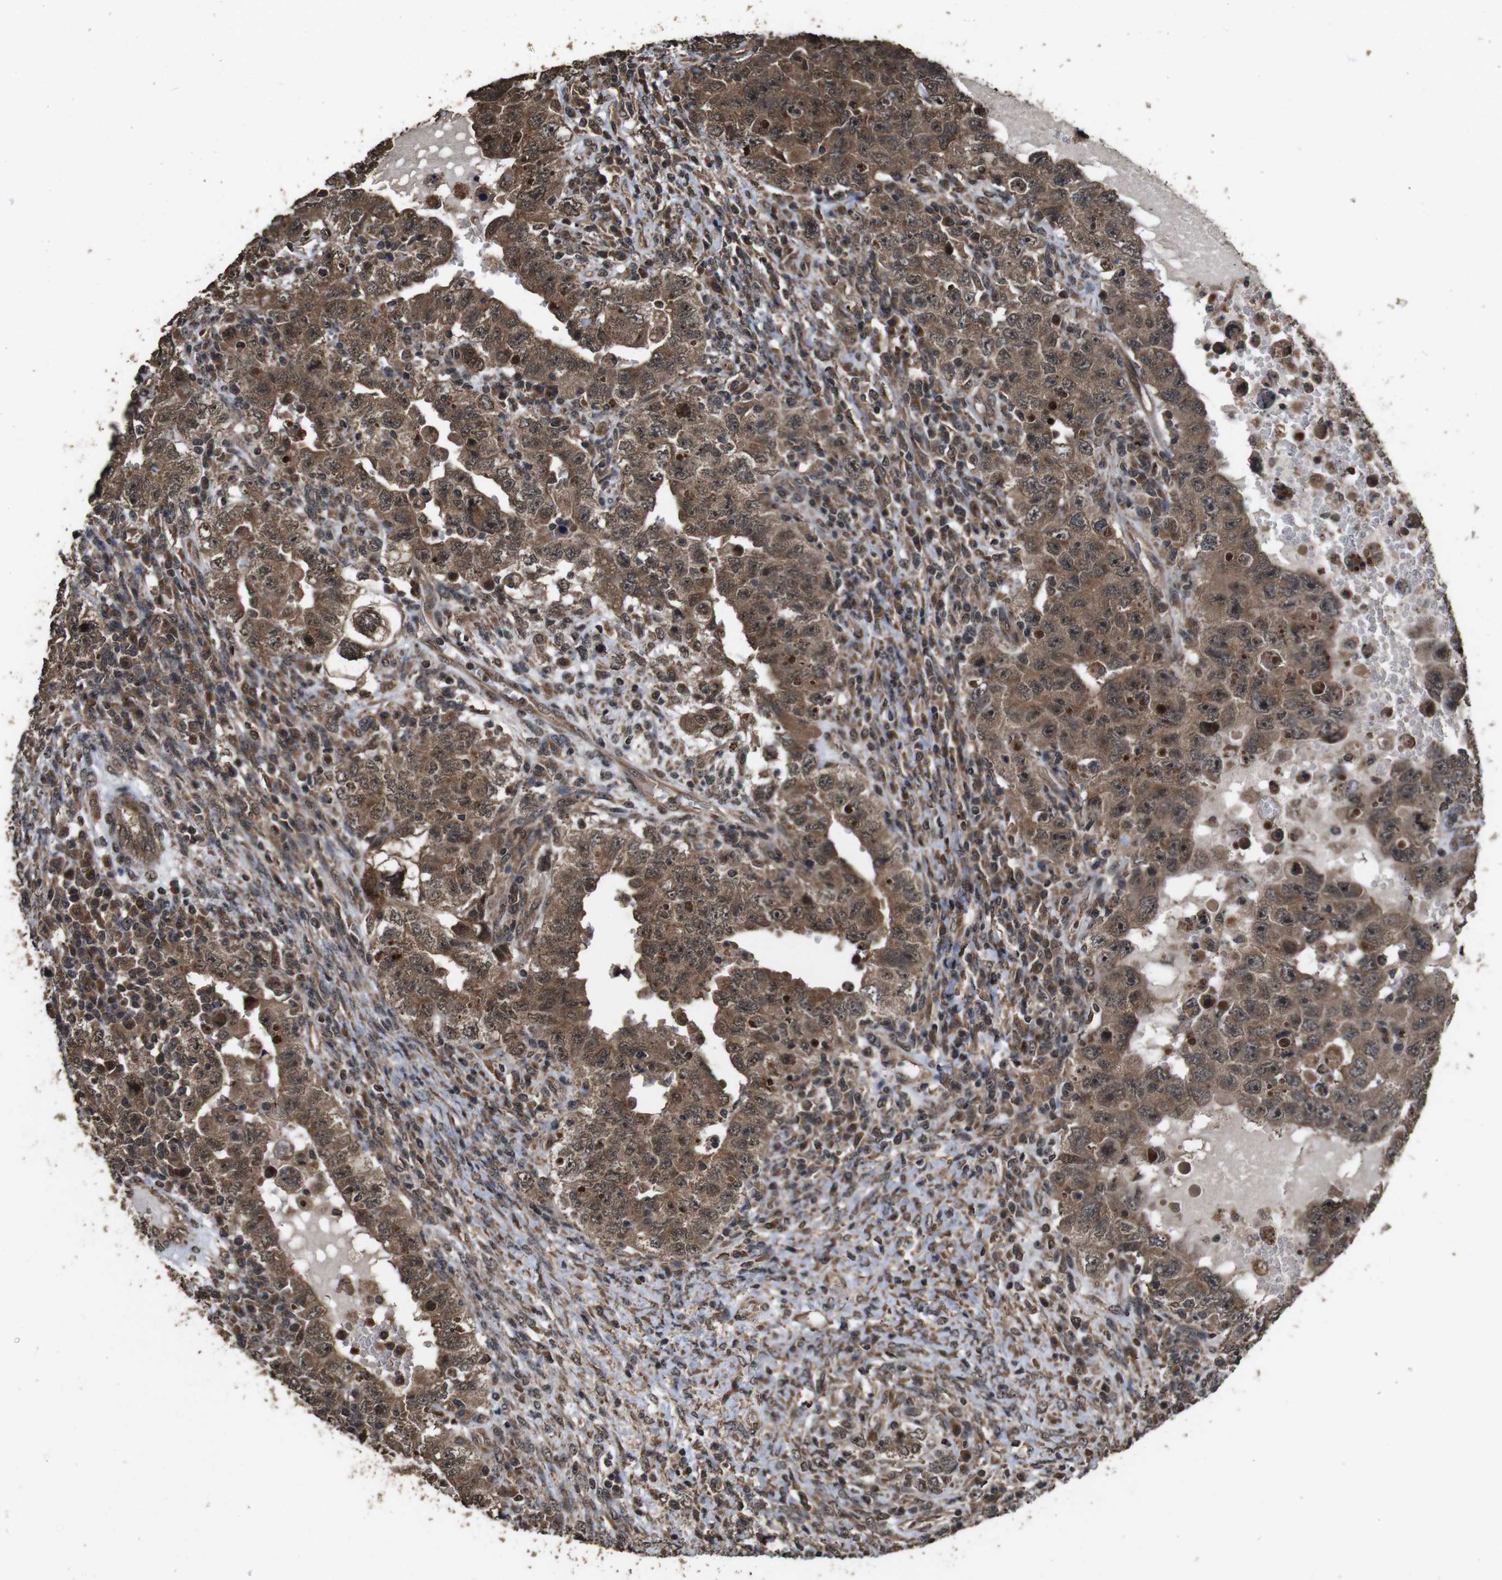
{"staining": {"intensity": "moderate", "quantity": ">75%", "location": "cytoplasmic/membranous"}, "tissue": "testis cancer", "cell_type": "Tumor cells", "image_type": "cancer", "snomed": [{"axis": "morphology", "description": "Carcinoma, Embryonal, NOS"}, {"axis": "topography", "description": "Testis"}], "caption": "DAB (3,3'-diaminobenzidine) immunohistochemical staining of human embryonal carcinoma (testis) reveals moderate cytoplasmic/membranous protein expression in approximately >75% of tumor cells.", "gene": "RRAS2", "patient": {"sex": "male", "age": 26}}